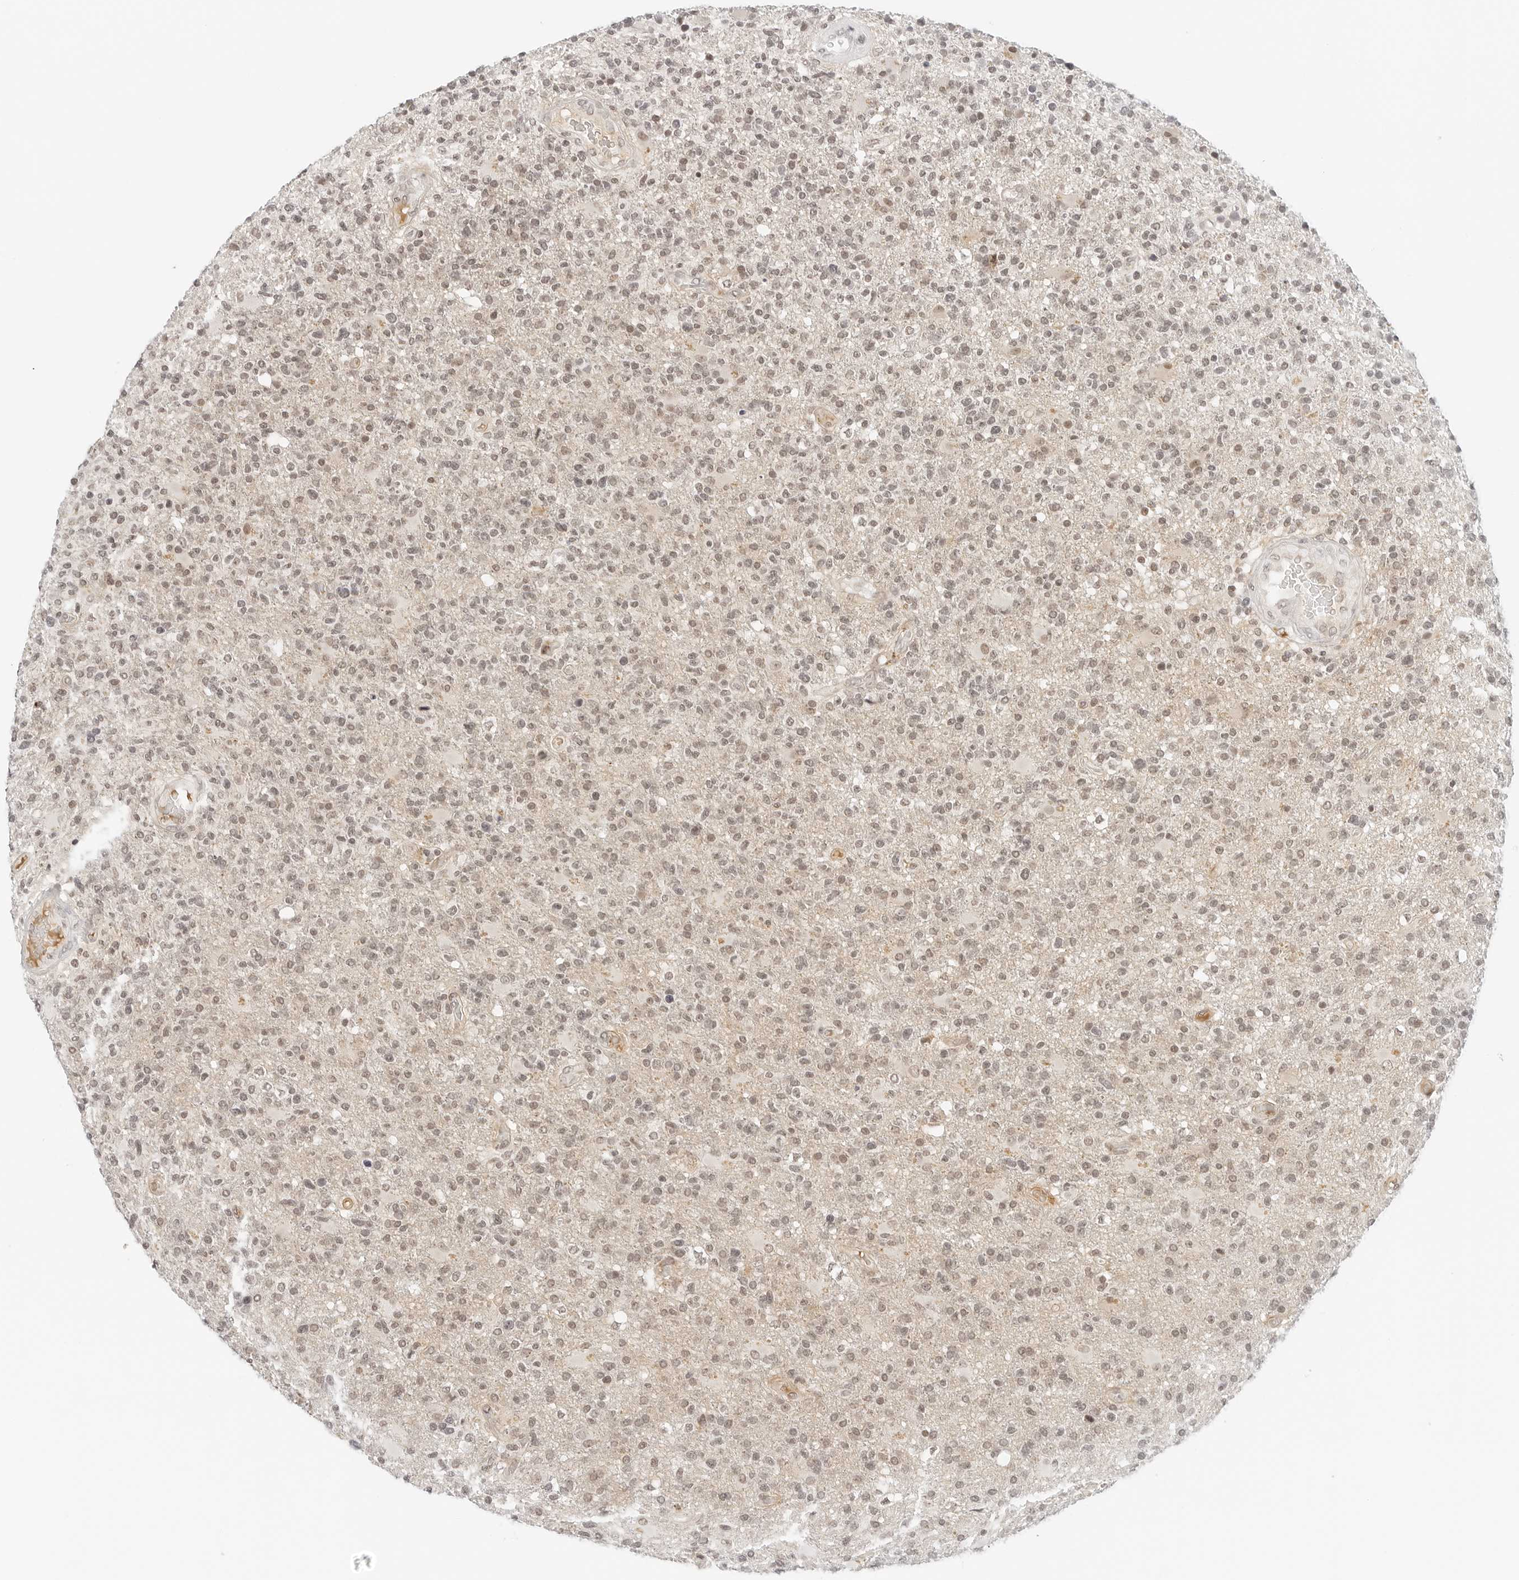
{"staining": {"intensity": "weak", "quantity": "25%-75%", "location": "nuclear"}, "tissue": "glioma", "cell_type": "Tumor cells", "image_type": "cancer", "snomed": [{"axis": "morphology", "description": "Glioma, malignant, High grade"}, {"axis": "topography", "description": "Brain"}], "caption": "Protein analysis of malignant glioma (high-grade) tissue reveals weak nuclear expression in approximately 25%-75% of tumor cells. The staining was performed using DAB (3,3'-diaminobenzidine), with brown indicating positive protein expression. Nuclei are stained blue with hematoxylin.", "gene": "NEO1", "patient": {"sex": "male", "age": 72}}